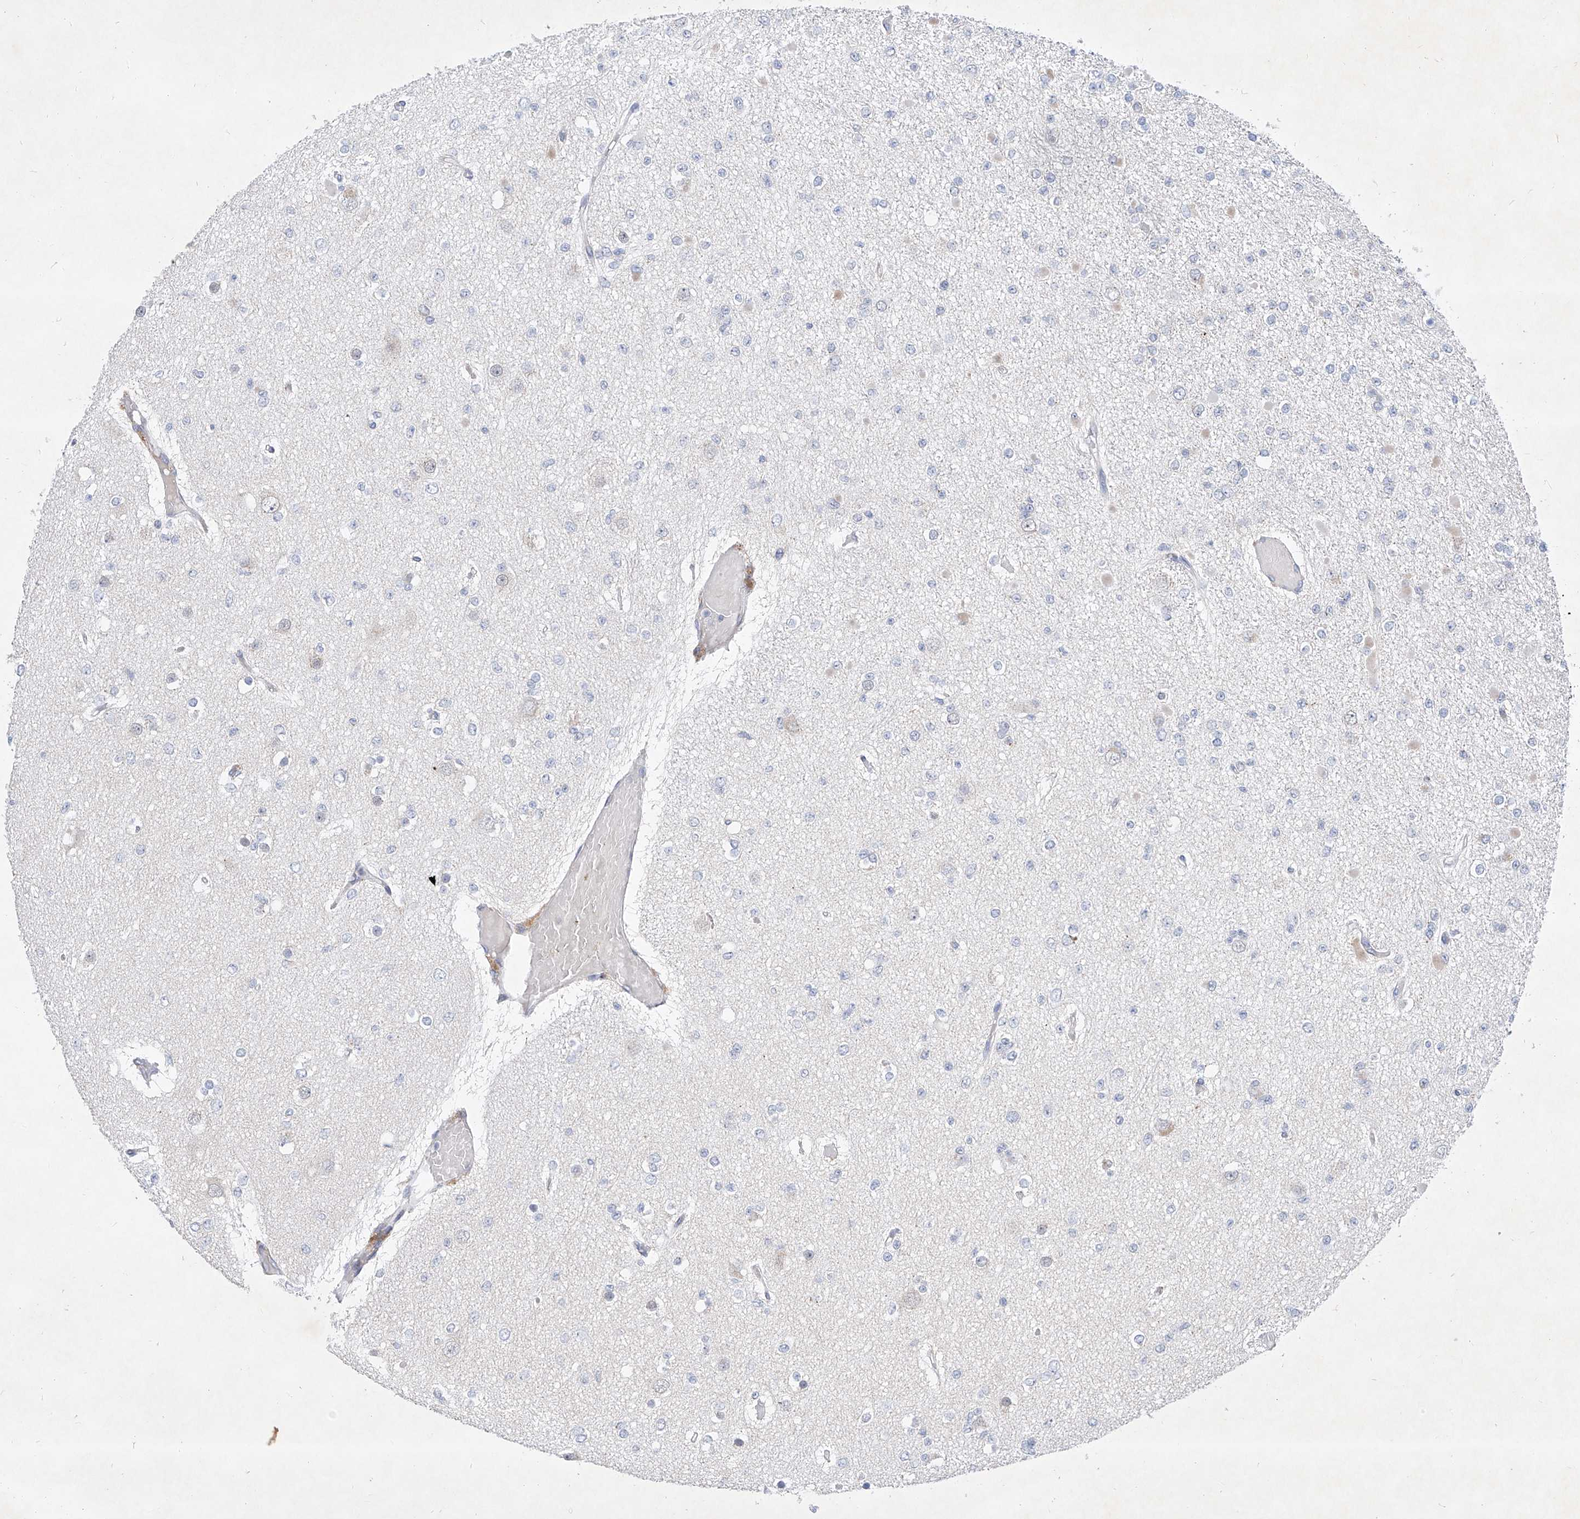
{"staining": {"intensity": "negative", "quantity": "none", "location": "none"}, "tissue": "glioma", "cell_type": "Tumor cells", "image_type": "cancer", "snomed": [{"axis": "morphology", "description": "Glioma, malignant, Low grade"}, {"axis": "topography", "description": "Brain"}], "caption": "DAB immunohistochemical staining of human malignant glioma (low-grade) displays no significant expression in tumor cells.", "gene": "MX2", "patient": {"sex": "female", "age": 22}}